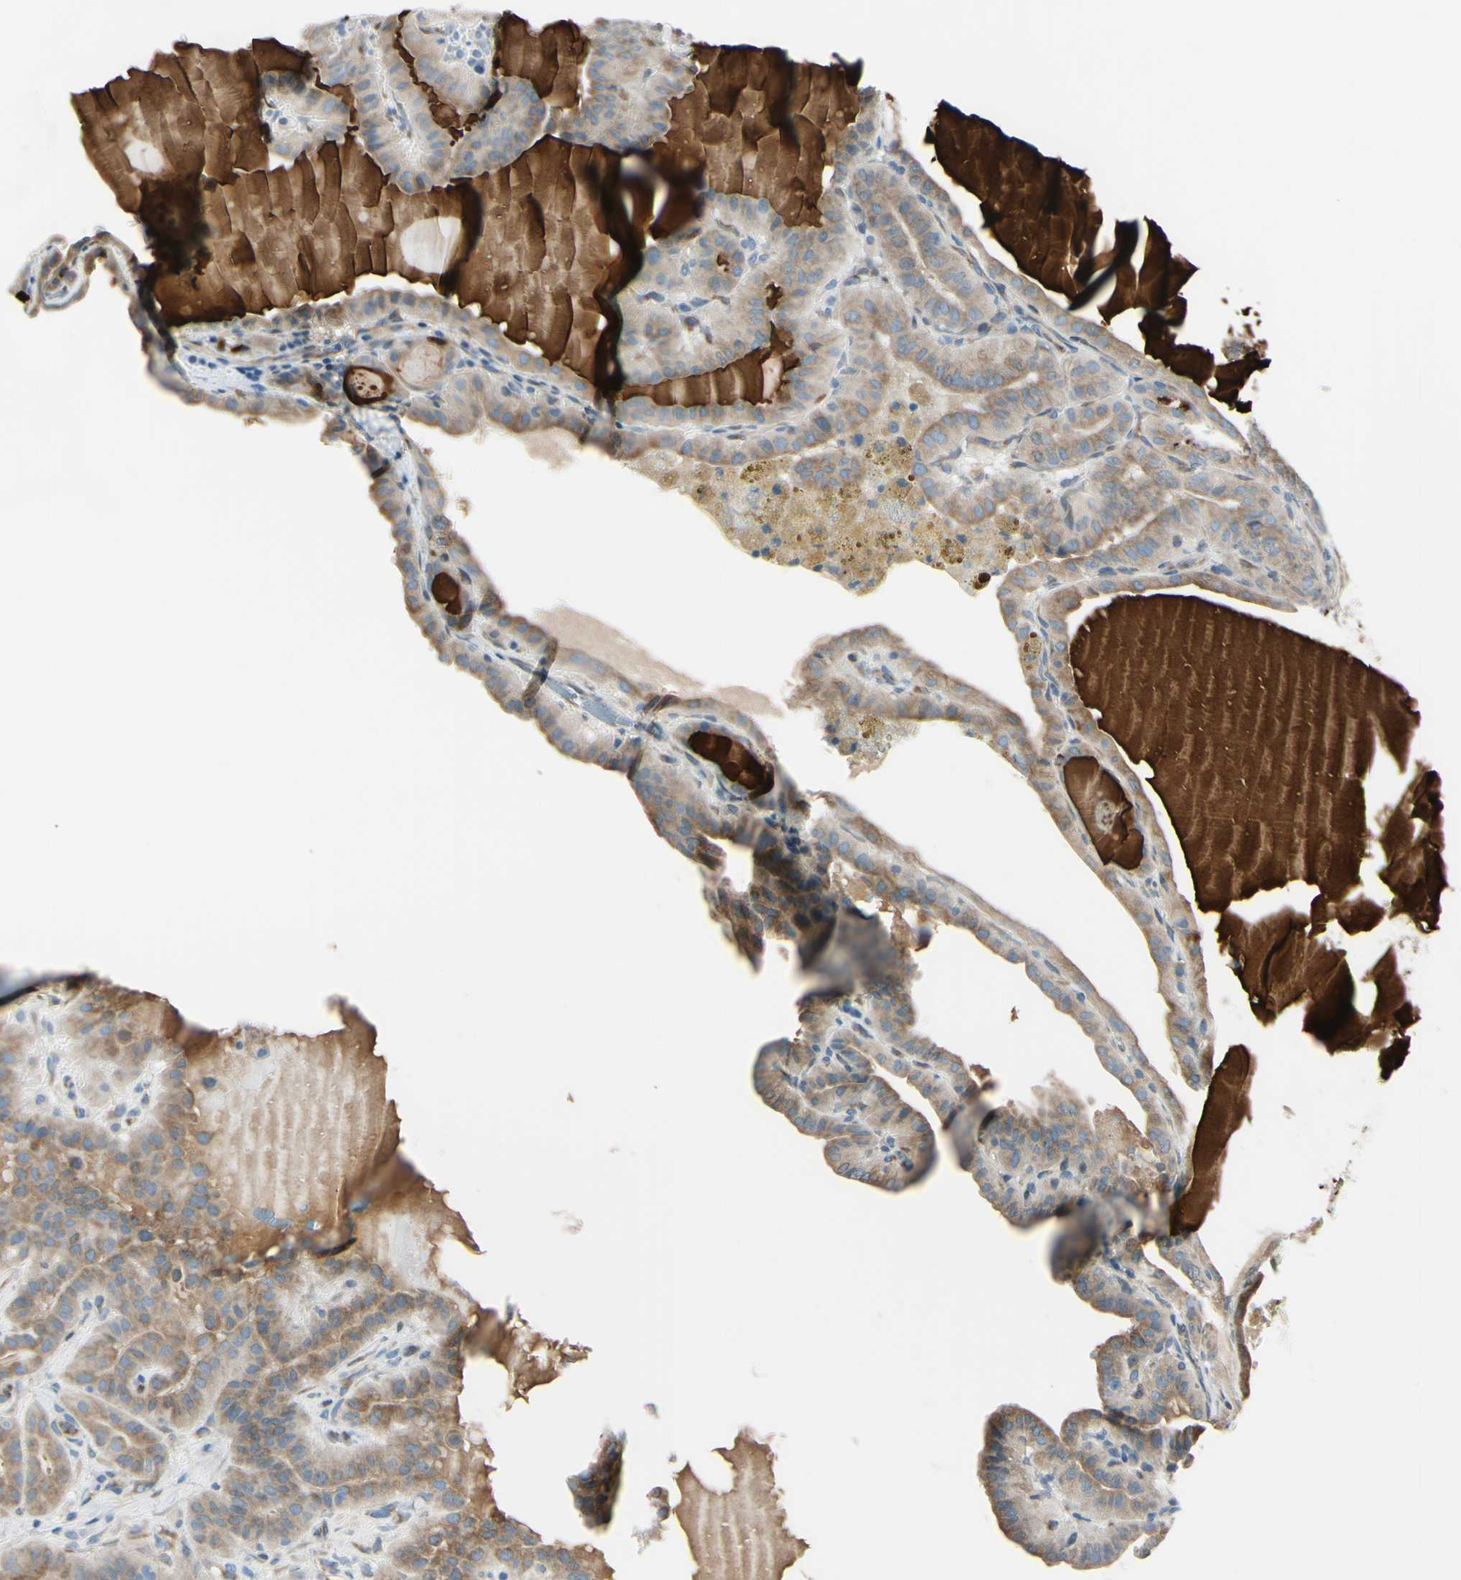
{"staining": {"intensity": "weak", "quantity": ">75%", "location": "cytoplasmic/membranous"}, "tissue": "thyroid cancer", "cell_type": "Tumor cells", "image_type": "cancer", "snomed": [{"axis": "morphology", "description": "Papillary adenocarcinoma, NOS"}, {"axis": "topography", "description": "Thyroid gland"}], "caption": "This histopathology image displays thyroid cancer stained with IHC to label a protein in brown. The cytoplasmic/membranous of tumor cells show weak positivity for the protein. Nuclei are counter-stained blue.", "gene": "SELENOS", "patient": {"sex": "male", "age": 77}}